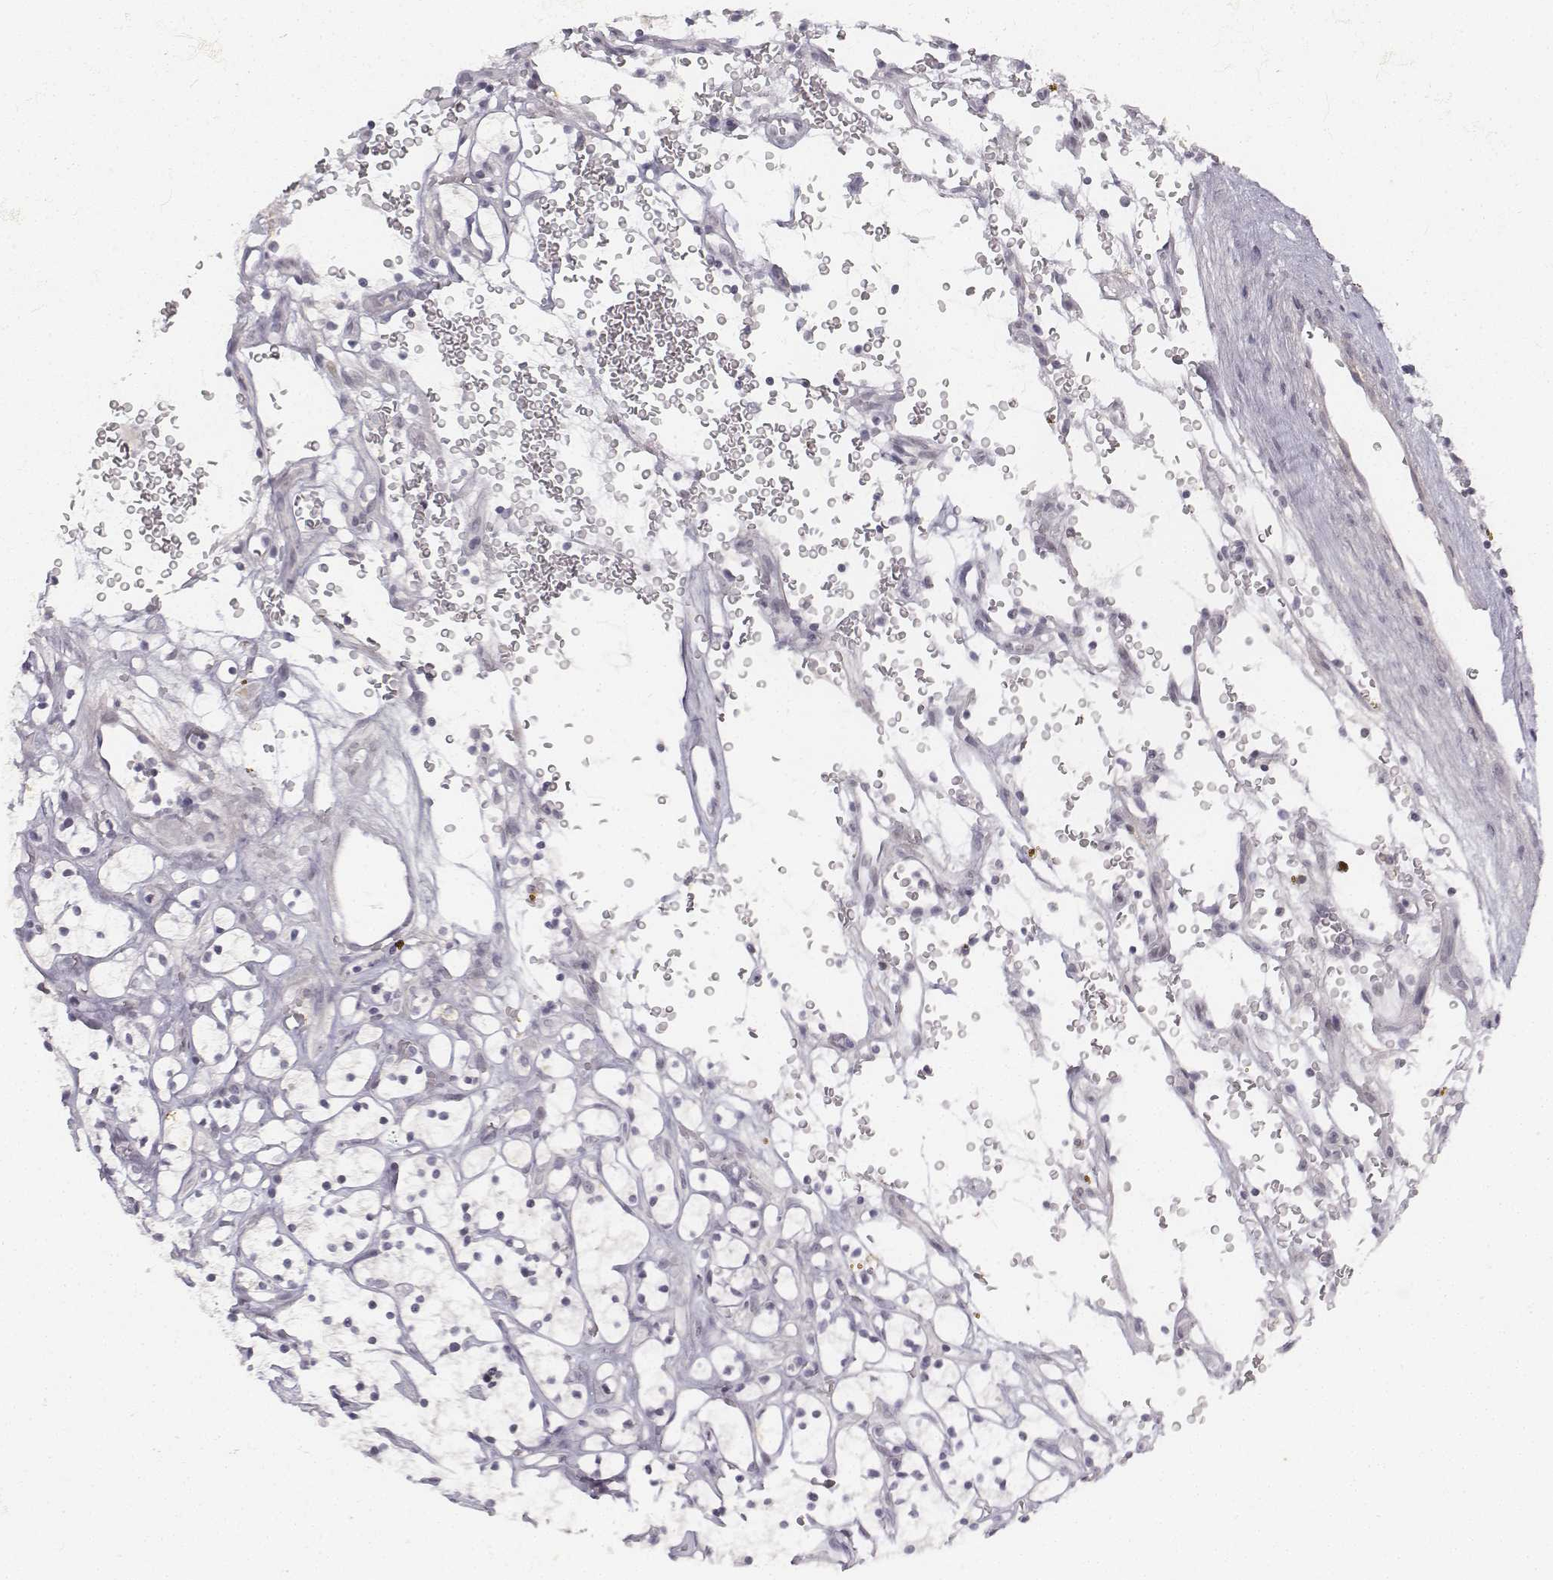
{"staining": {"intensity": "negative", "quantity": "none", "location": "none"}, "tissue": "renal cancer", "cell_type": "Tumor cells", "image_type": "cancer", "snomed": [{"axis": "morphology", "description": "Adenocarcinoma, NOS"}, {"axis": "topography", "description": "Kidney"}], "caption": "Protein analysis of renal cancer (adenocarcinoma) reveals no significant expression in tumor cells. (DAB (3,3'-diaminobenzidine) immunohistochemistry visualized using brightfield microscopy, high magnification).", "gene": "KRT84", "patient": {"sex": "female", "age": 64}}